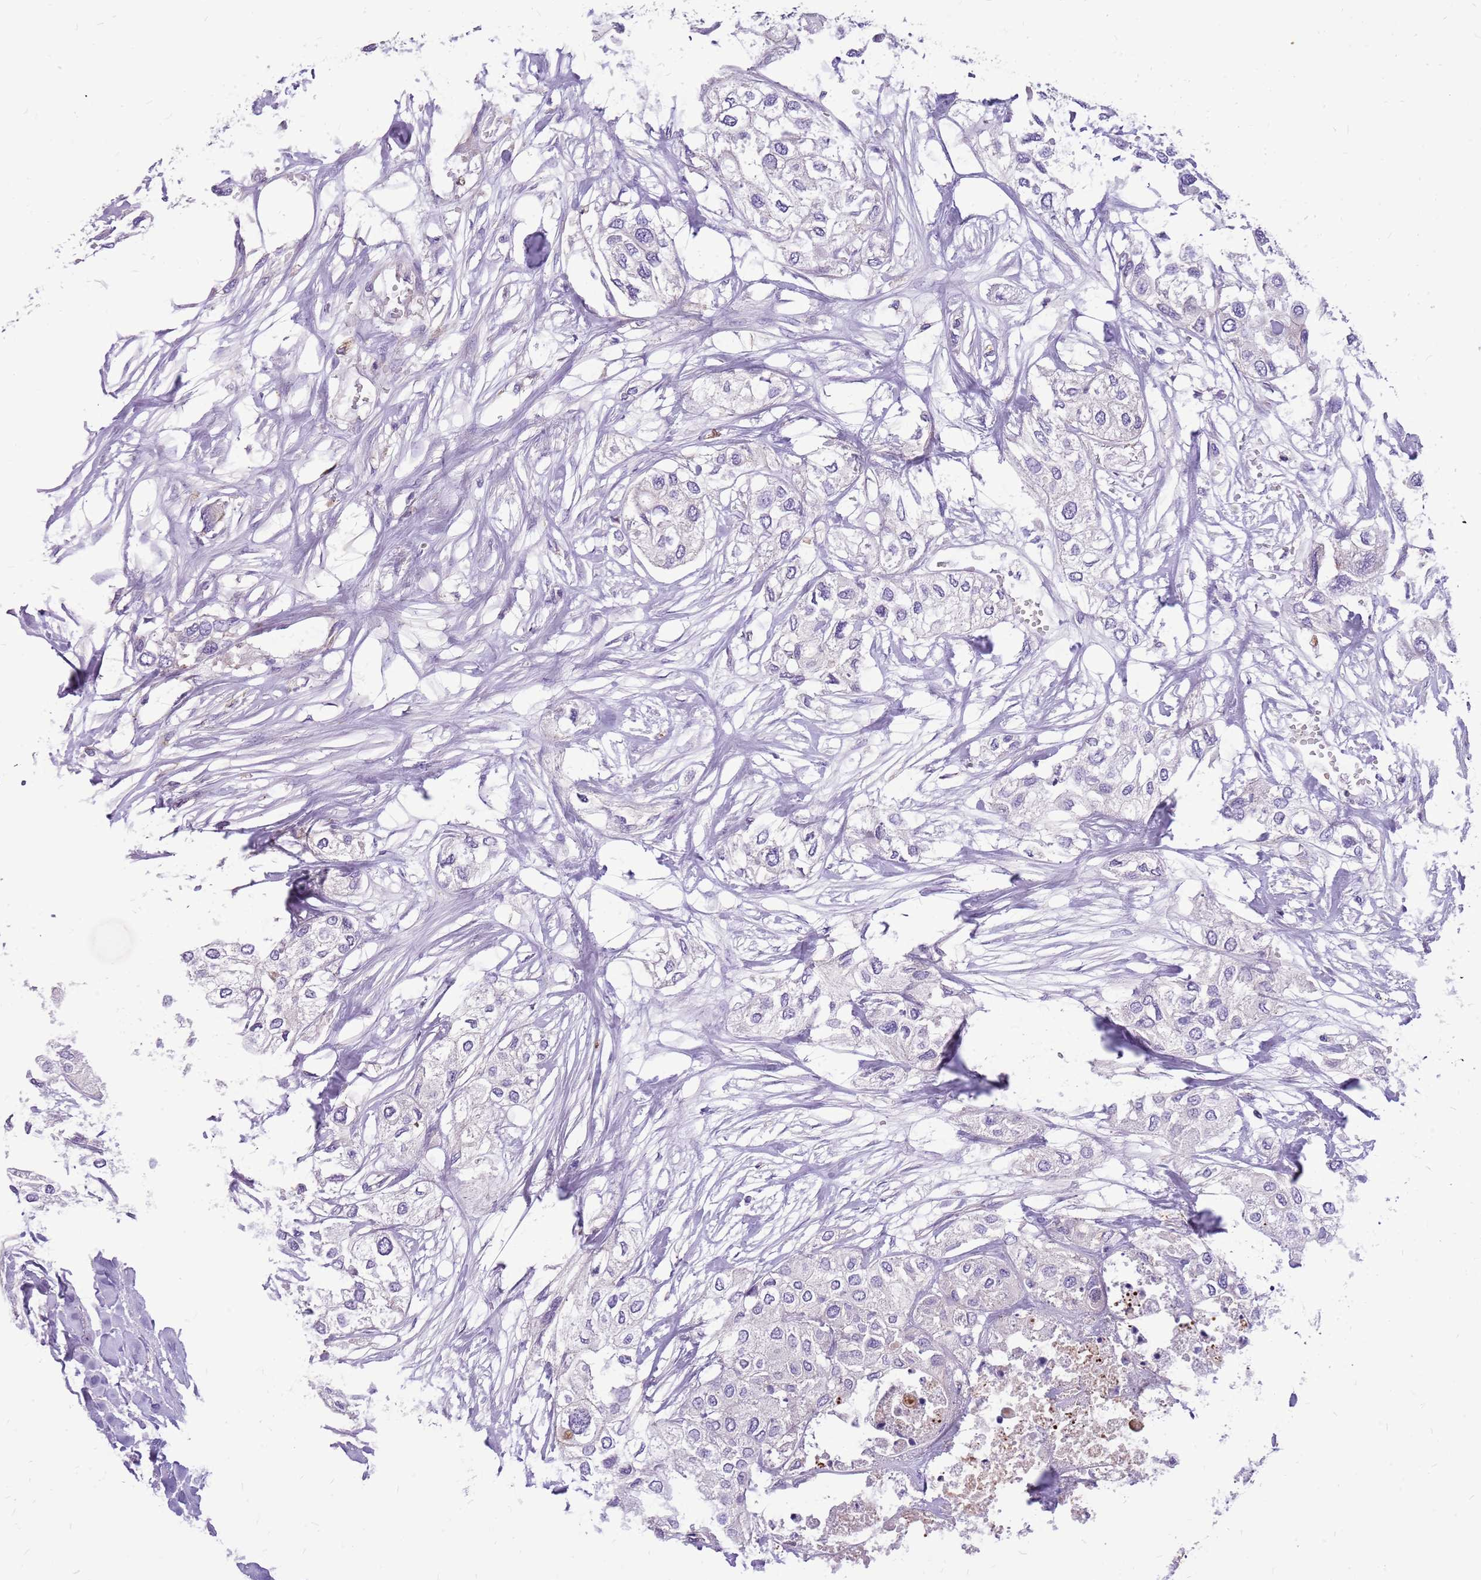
{"staining": {"intensity": "negative", "quantity": "none", "location": "none"}, "tissue": "urothelial cancer", "cell_type": "Tumor cells", "image_type": "cancer", "snomed": [{"axis": "morphology", "description": "Urothelial carcinoma, High grade"}, {"axis": "topography", "description": "Urinary bladder"}], "caption": "Immunohistochemical staining of urothelial cancer shows no significant staining in tumor cells.", "gene": "NTN4", "patient": {"sex": "male", "age": 64}}